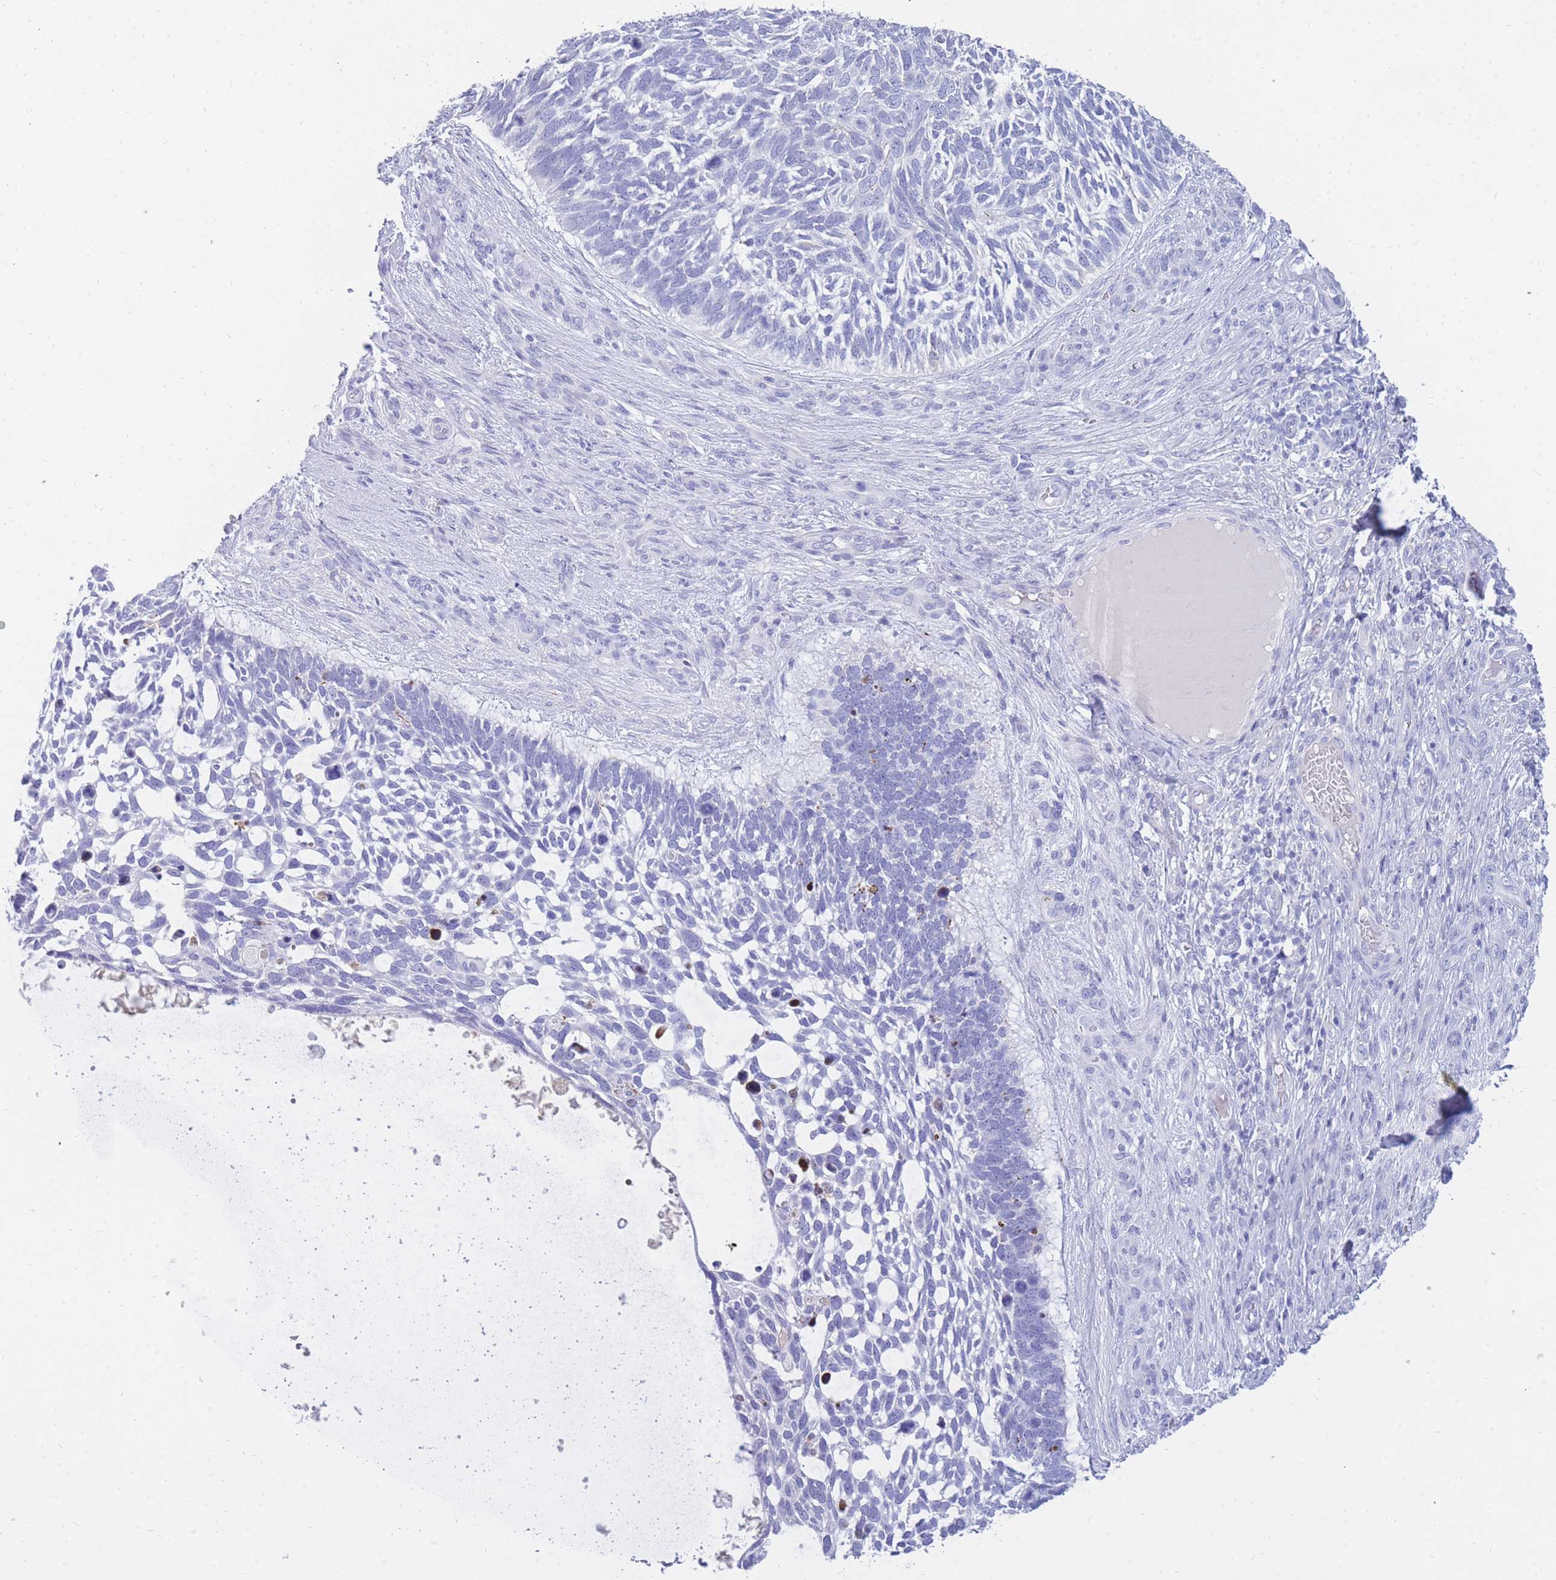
{"staining": {"intensity": "negative", "quantity": "none", "location": "none"}, "tissue": "skin cancer", "cell_type": "Tumor cells", "image_type": "cancer", "snomed": [{"axis": "morphology", "description": "Basal cell carcinoma"}, {"axis": "topography", "description": "Skin"}], "caption": "Tumor cells show no significant staining in skin cancer (basal cell carcinoma). (Immunohistochemistry, brightfield microscopy, high magnification).", "gene": "NKX1-2", "patient": {"sex": "male", "age": 88}}